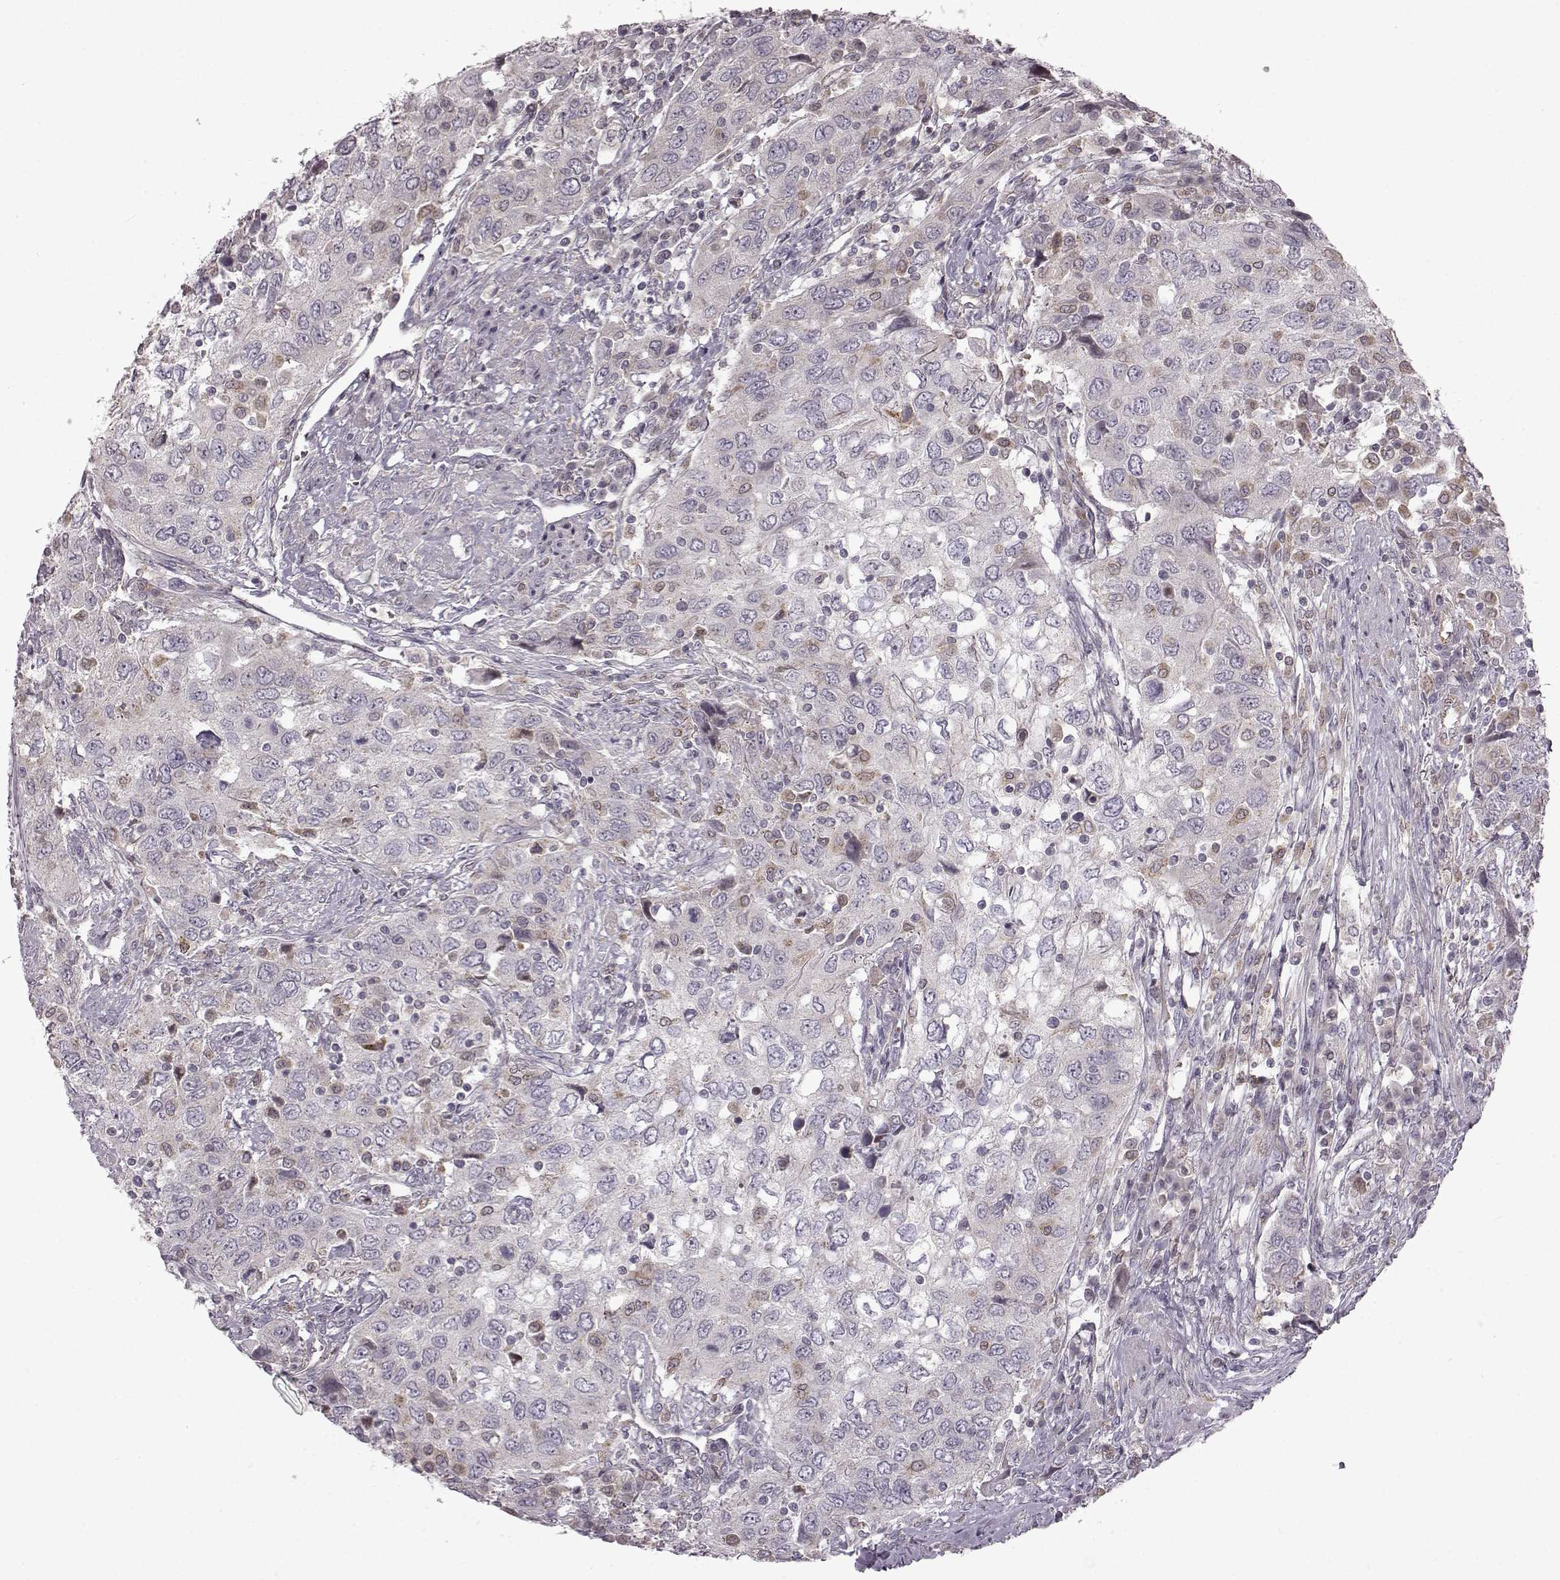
{"staining": {"intensity": "negative", "quantity": "none", "location": "none"}, "tissue": "urothelial cancer", "cell_type": "Tumor cells", "image_type": "cancer", "snomed": [{"axis": "morphology", "description": "Urothelial carcinoma, High grade"}, {"axis": "topography", "description": "Urinary bladder"}], "caption": "This is an immunohistochemistry (IHC) image of human high-grade urothelial carcinoma. There is no staining in tumor cells.", "gene": "B3GNT6", "patient": {"sex": "male", "age": 76}}